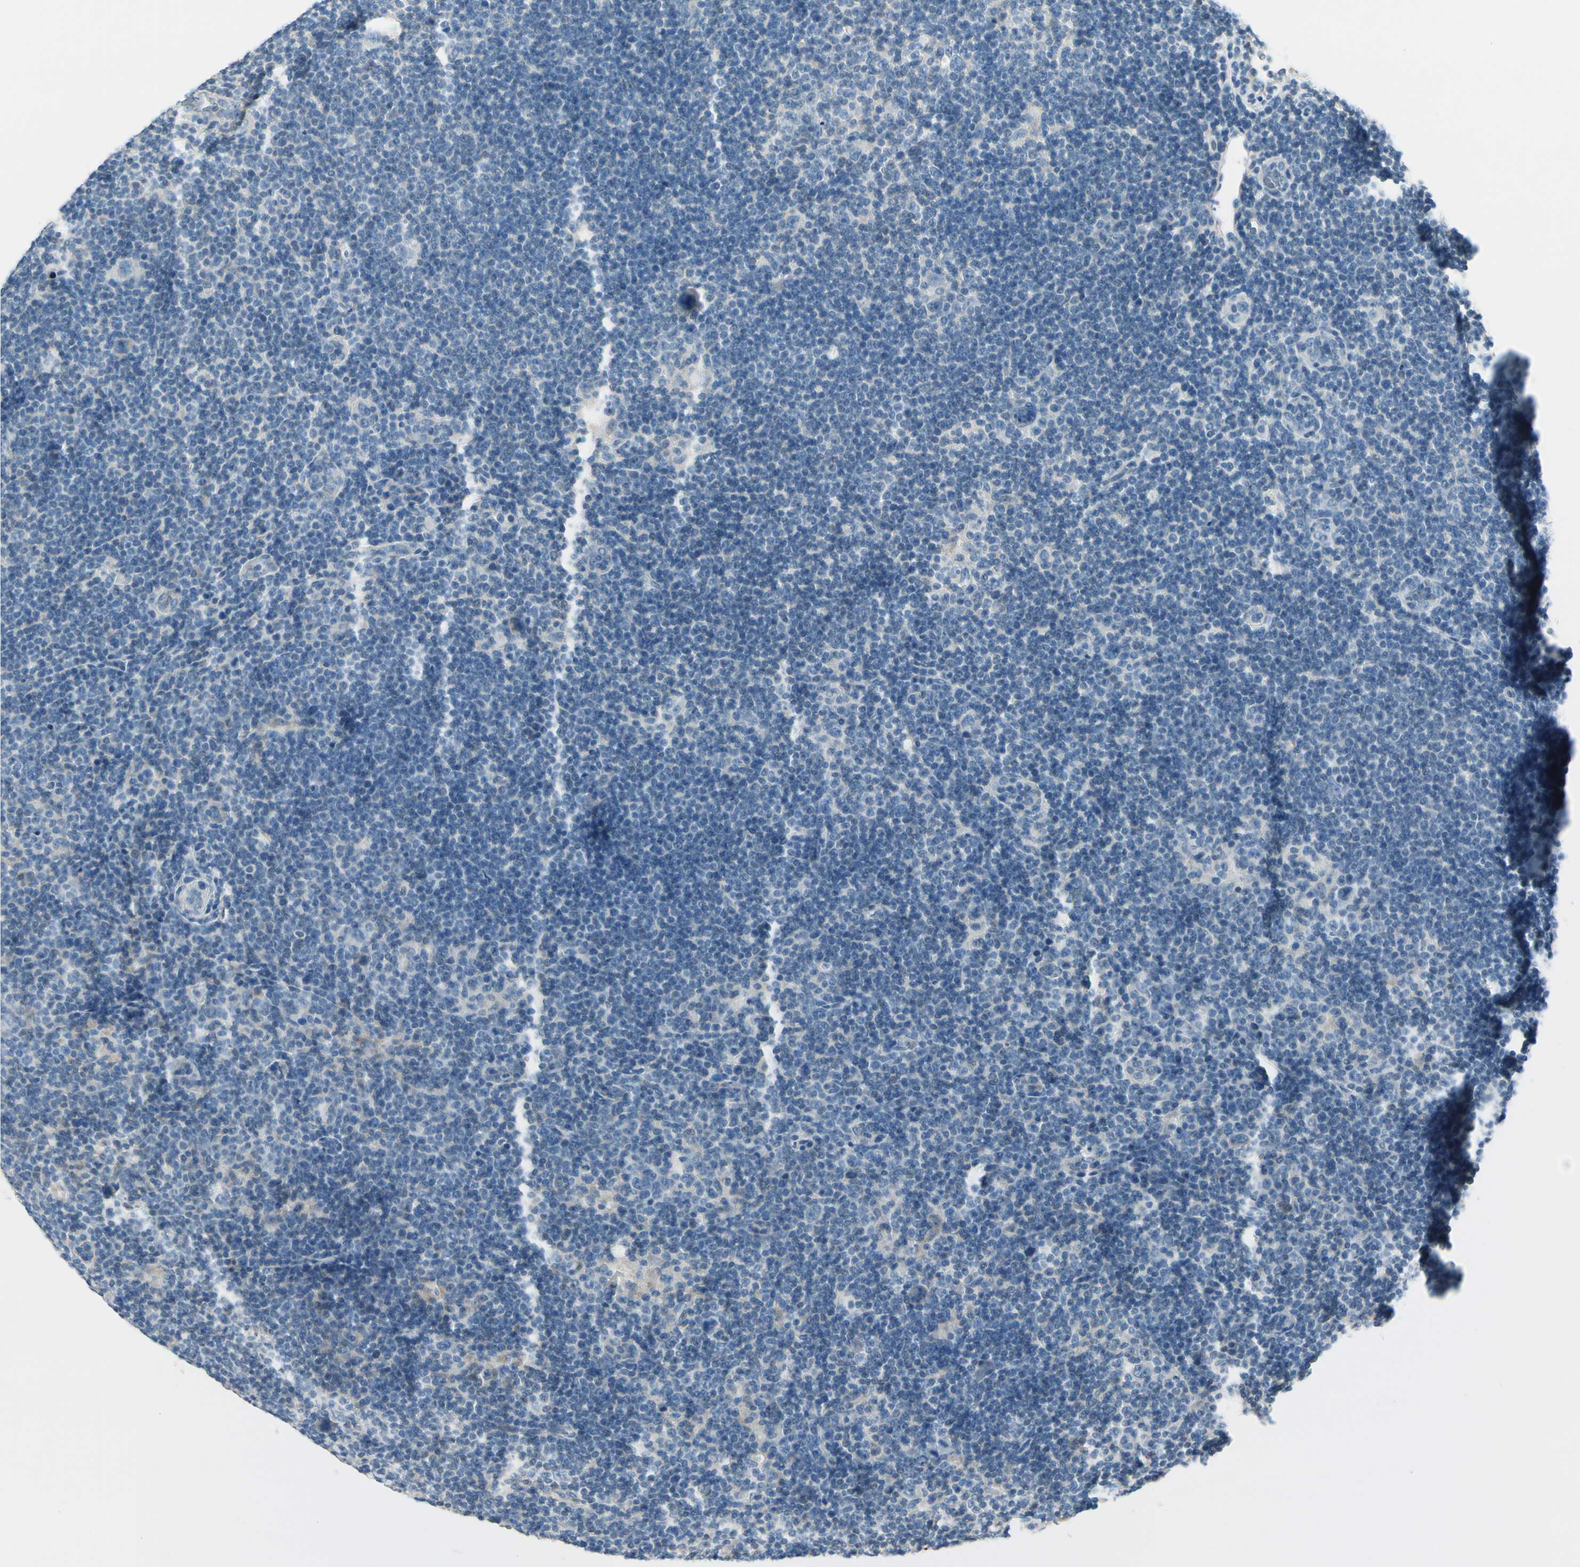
{"staining": {"intensity": "negative", "quantity": "none", "location": "none"}, "tissue": "lymphoma", "cell_type": "Tumor cells", "image_type": "cancer", "snomed": [{"axis": "morphology", "description": "Hodgkin's disease, NOS"}, {"axis": "topography", "description": "Lymph node"}], "caption": "A high-resolution micrograph shows immunohistochemistry staining of lymphoma, which displays no significant positivity in tumor cells.", "gene": "PEBP1", "patient": {"sex": "female", "age": 57}}